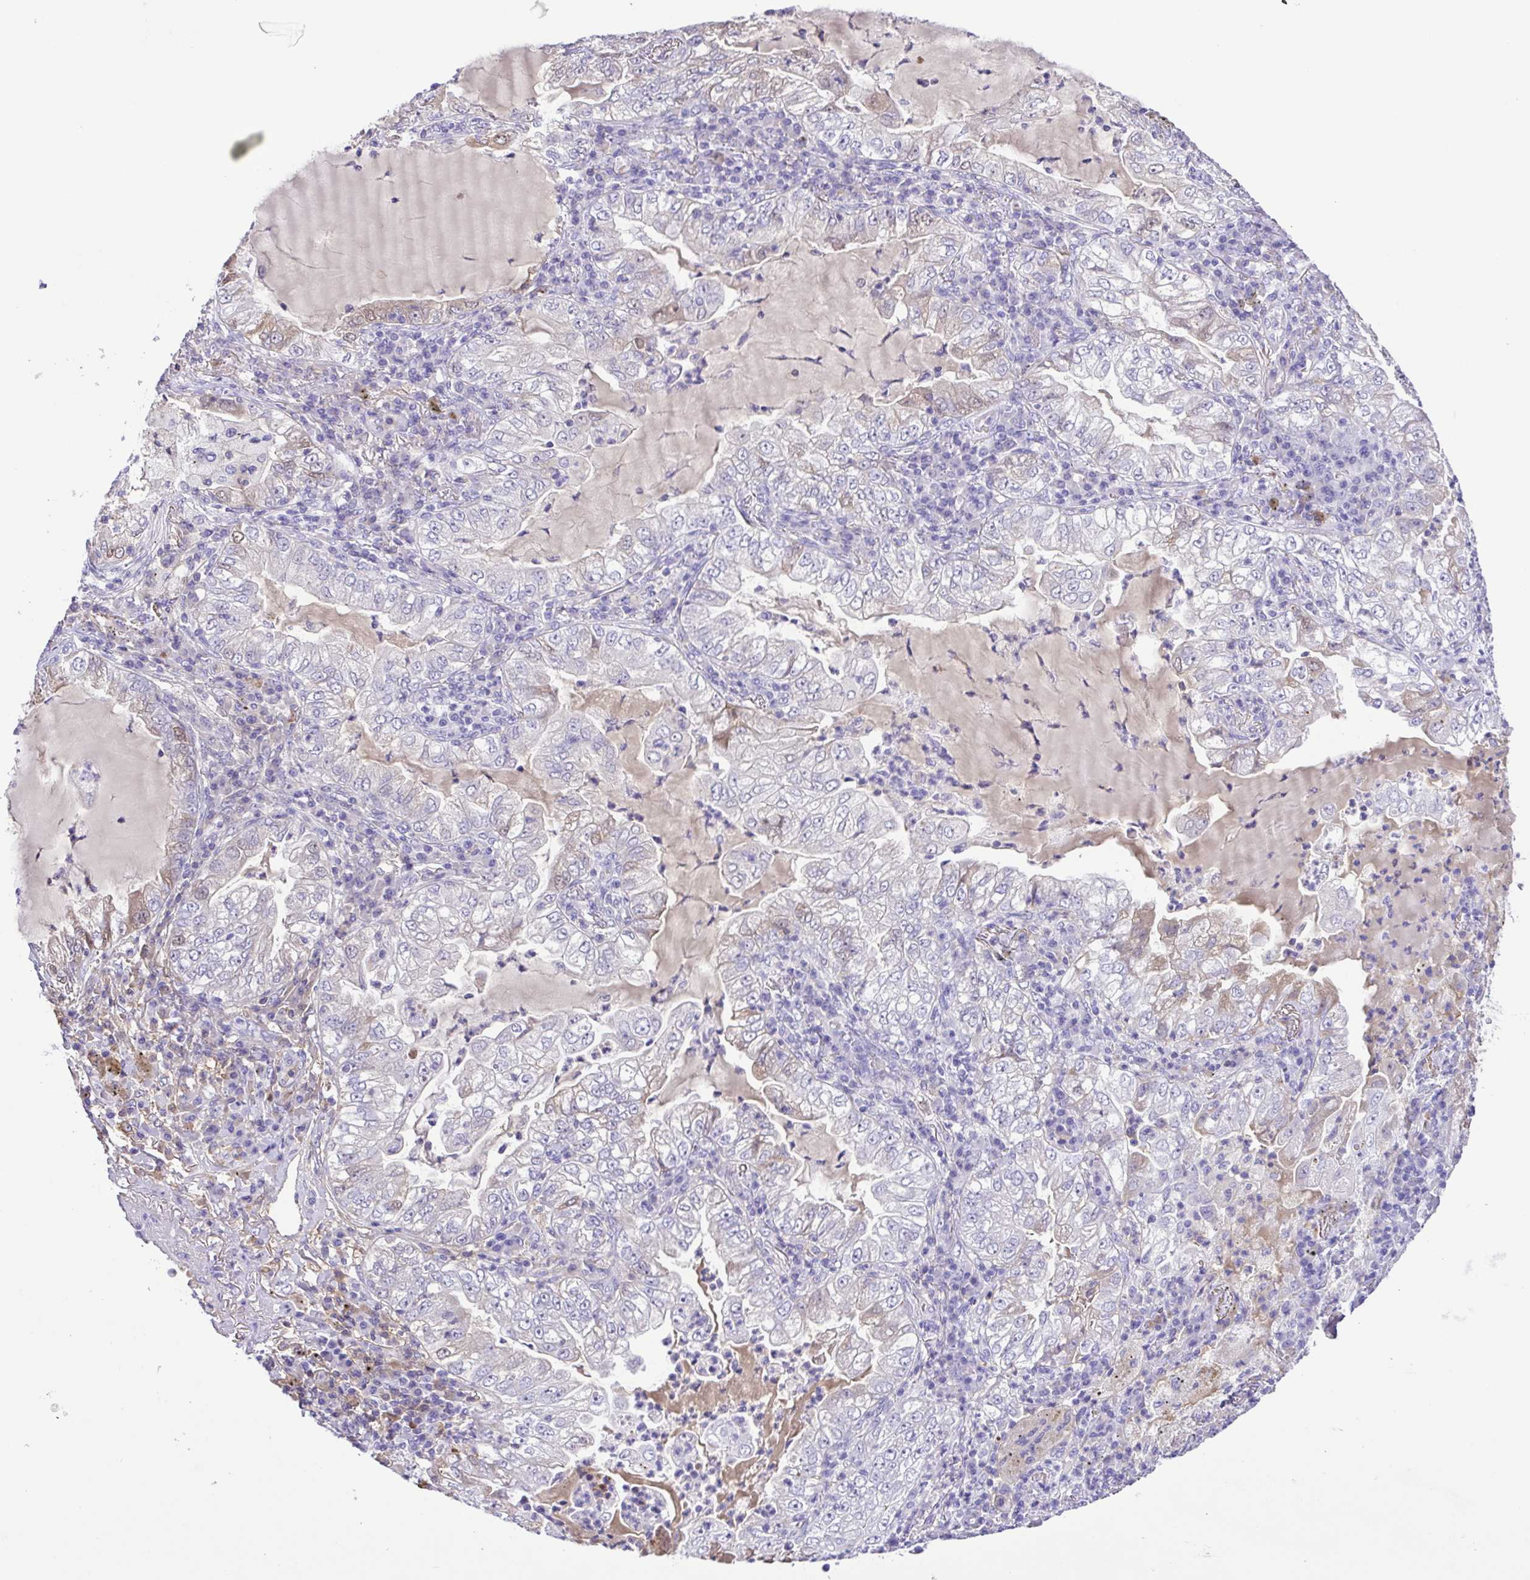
{"staining": {"intensity": "negative", "quantity": "none", "location": "none"}, "tissue": "lung cancer", "cell_type": "Tumor cells", "image_type": "cancer", "snomed": [{"axis": "morphology", "description": "Adenocarcinoma, NOS"}, {"axis": "topography", "description": "Lung"}], "caption": "IHC micrograph of neoplastic tissue: human lung cancer stained with DAB (3,3'-diaminobenzidine) displays no significant protein staining in tumor cells.", "gene": "IGFL1", "patient": {"sex": "female", "age": 73}}